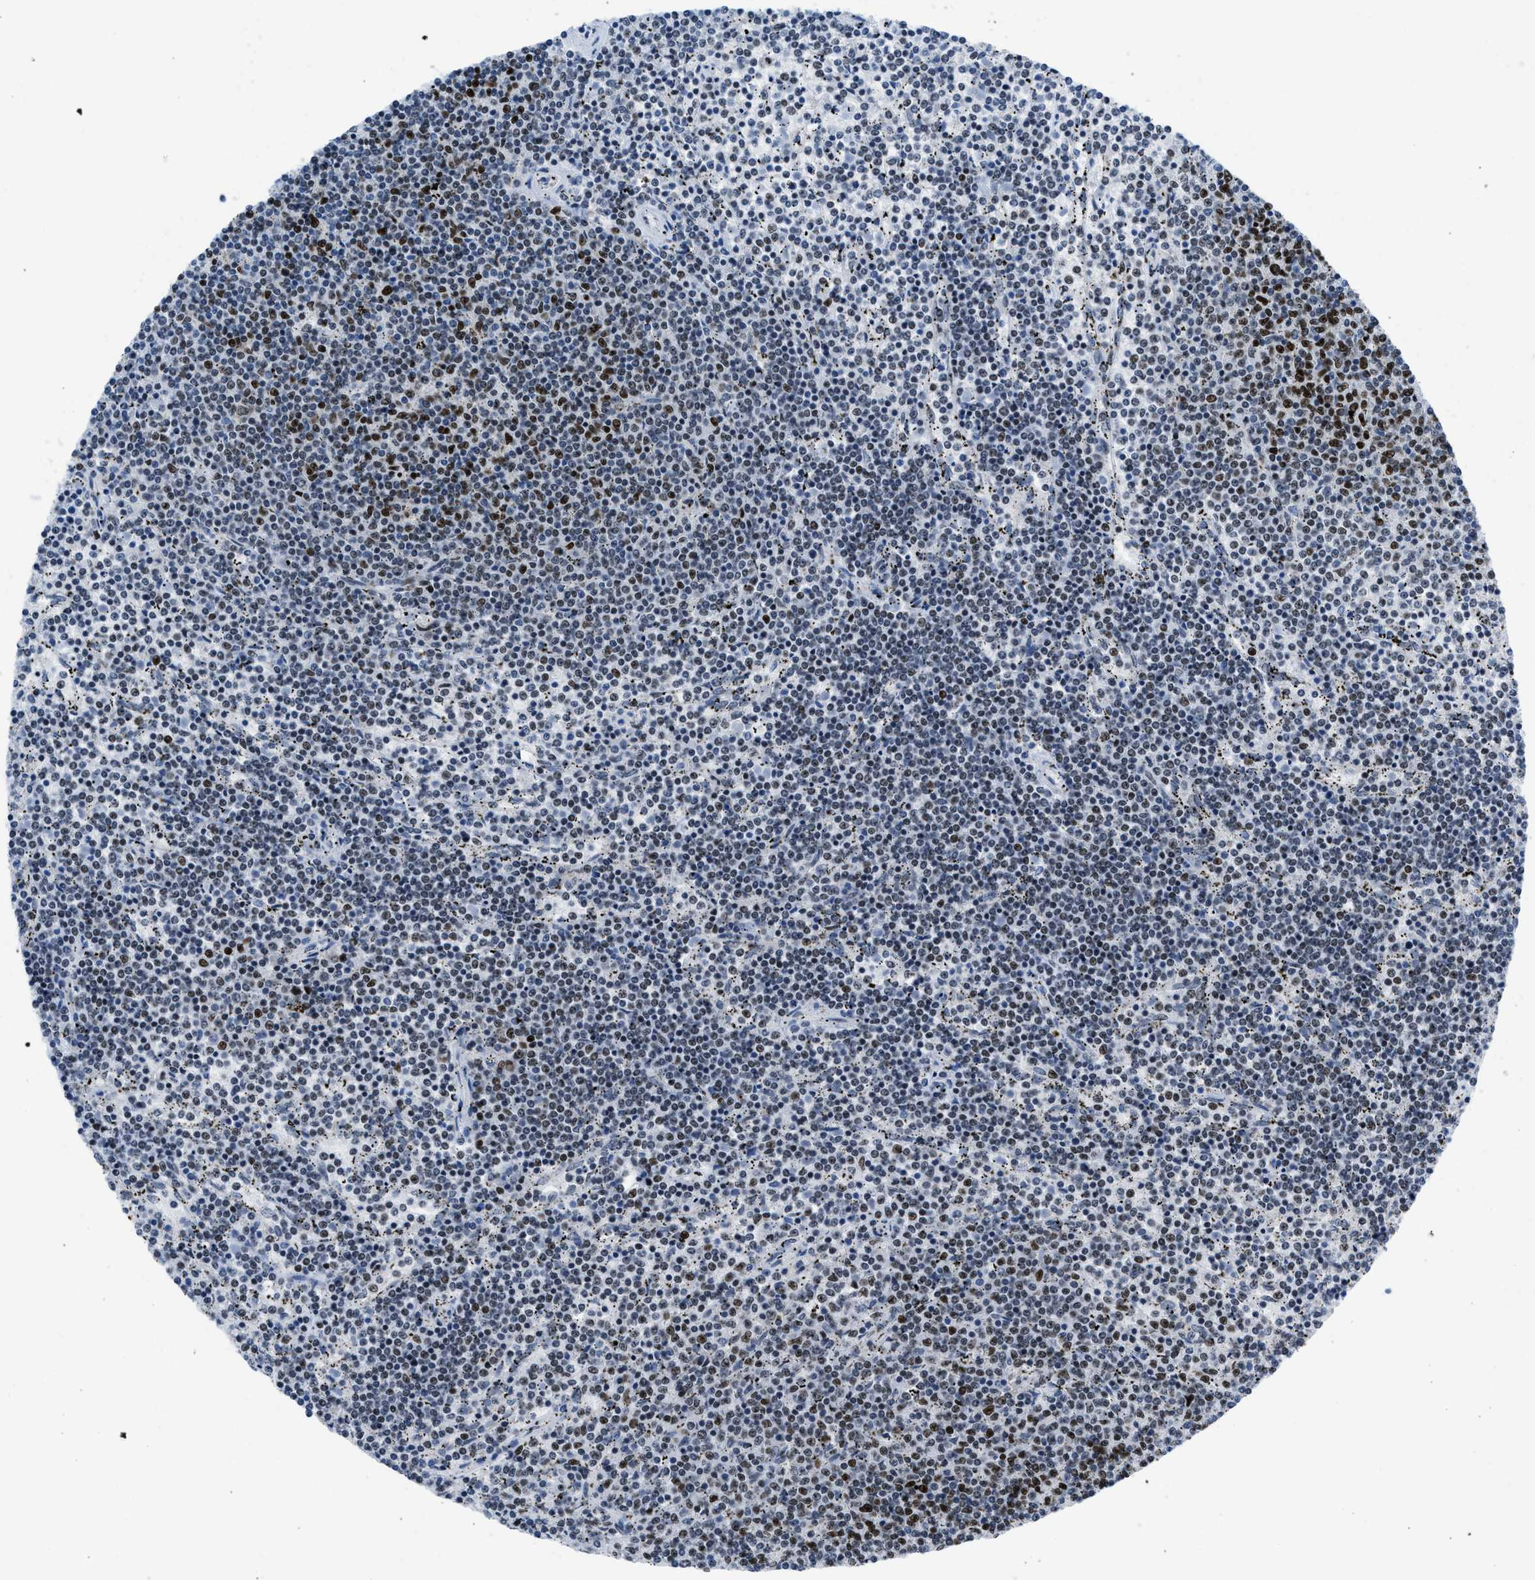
{"staining": {"intensity": "strong", "quantity": "<25%", "location": "nuclear"}, "tissue": "lymphoma", "cell_type": "Tumor cells", "image_type": "cancer", "snomed": [{"axis": "morphology", "description": "Malignant lymphoma, non-Hodgkin's type, Low grade"}, {"axis": "topography", "description": "Spleen"}], "caption": "High-magnification brightfield microscopy of malignant lymphoma, non-Hodgkin's type (low-grade) stained with DAB (brown) and counterstained with hematoxylin (blue). tumor cells exhibit strong nuclear staining is identified in approximately<25% of cells. (brown staining indicates protein expression, while blue staining denotes nuclei).", "gene": "TERF2IP", "patient": {"sex": "female", "age": 50}}